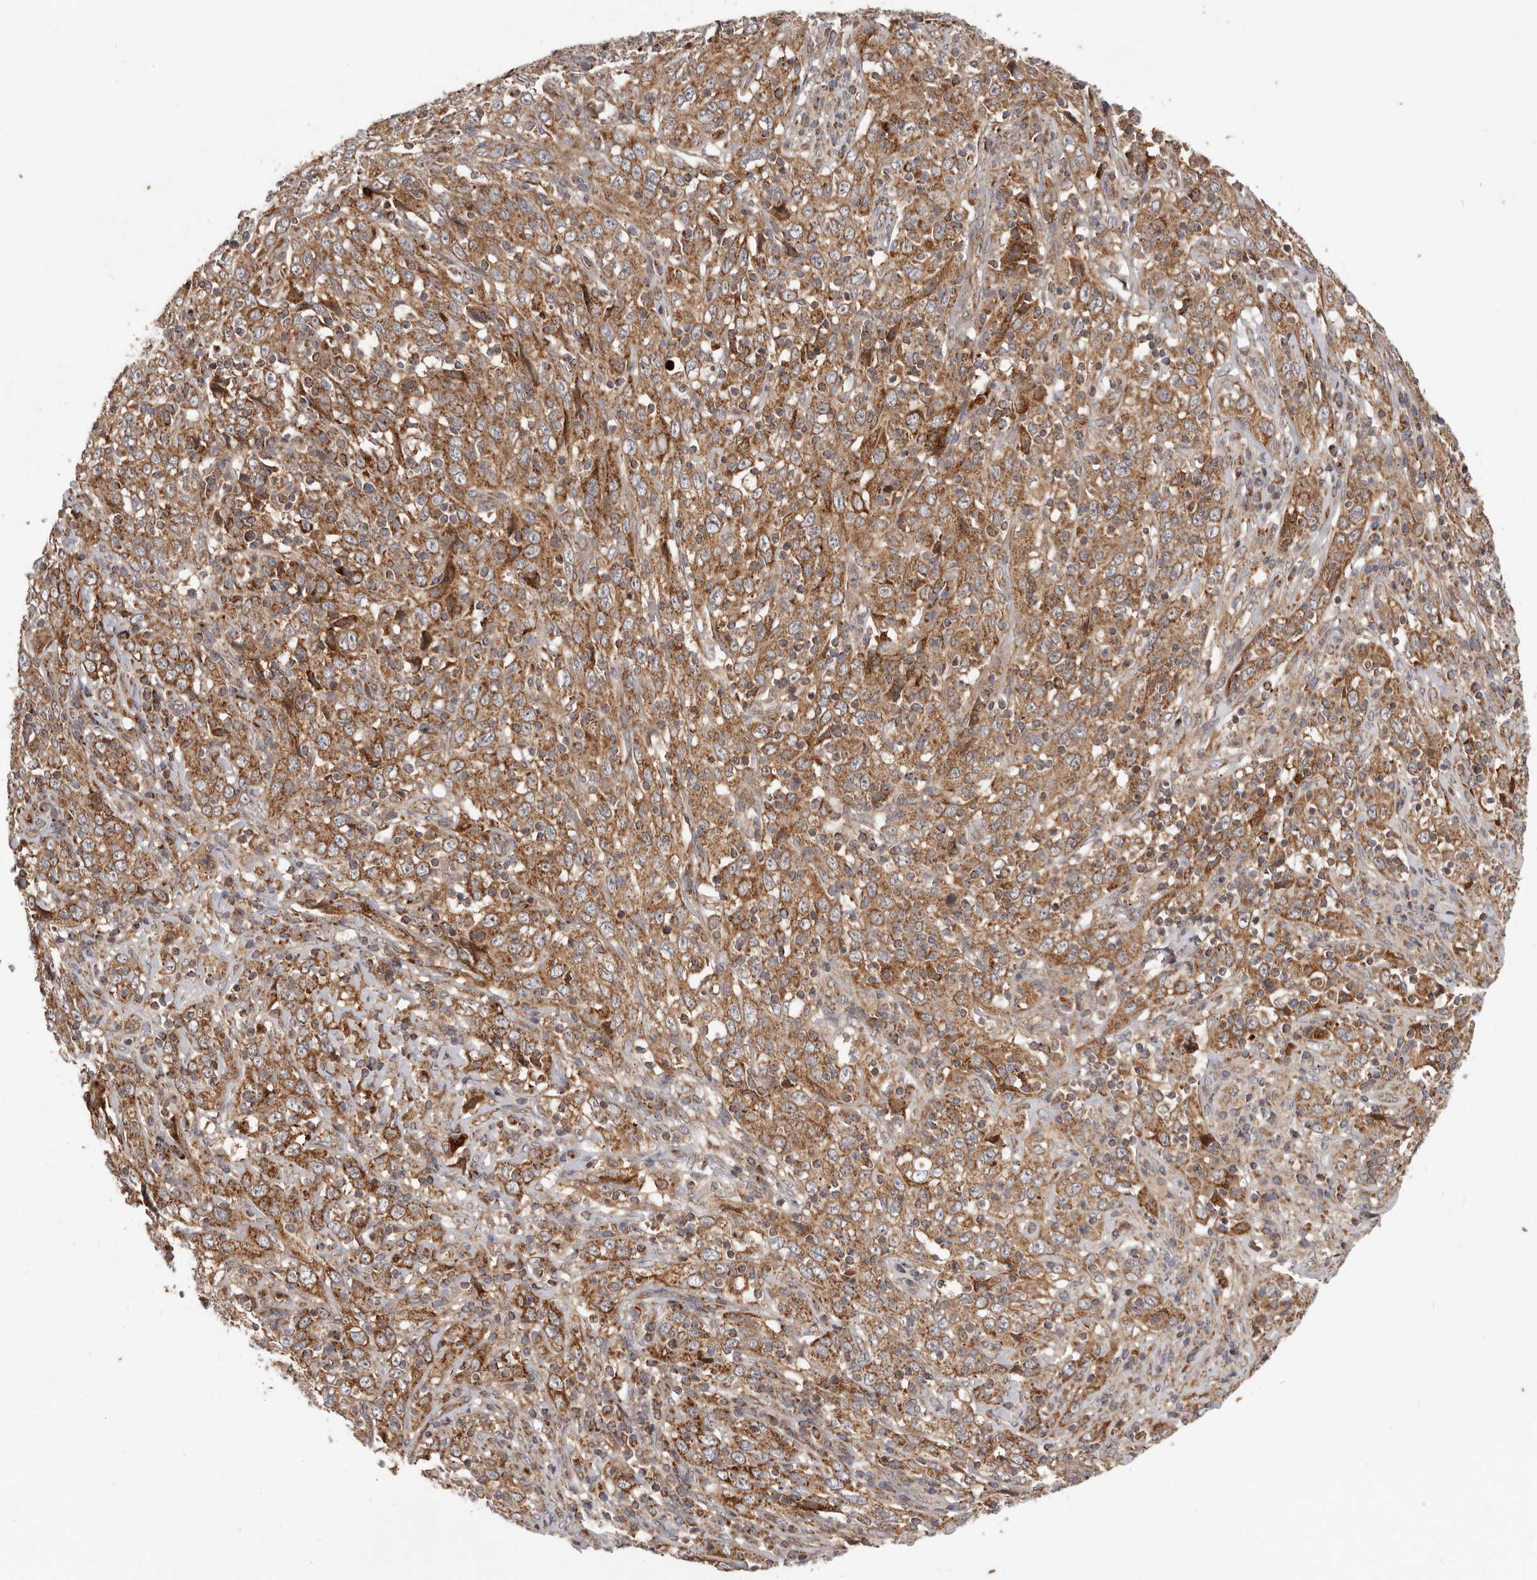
{"staining": {"intensity": "moderate", "quantity": ">75%", "location": "cytoplasmic/membranous"}, "tissue": "cervical cancer", "cell_type": "Tumor cells", "image_type": "cancer", "snomed": [{"axis": "morphology", "description": "Squamous cell carcinoma, NOS"}, {"axis": "topography", "description": "Cervix"}], "caption": "Cervical squamous cell carcinoma stained with IHC shows moderate cytoplasmic/membranous staining in about >75% of tumor cells.", "gene": "MRPS10", "patient": {"sex": "female", "age": 46}}